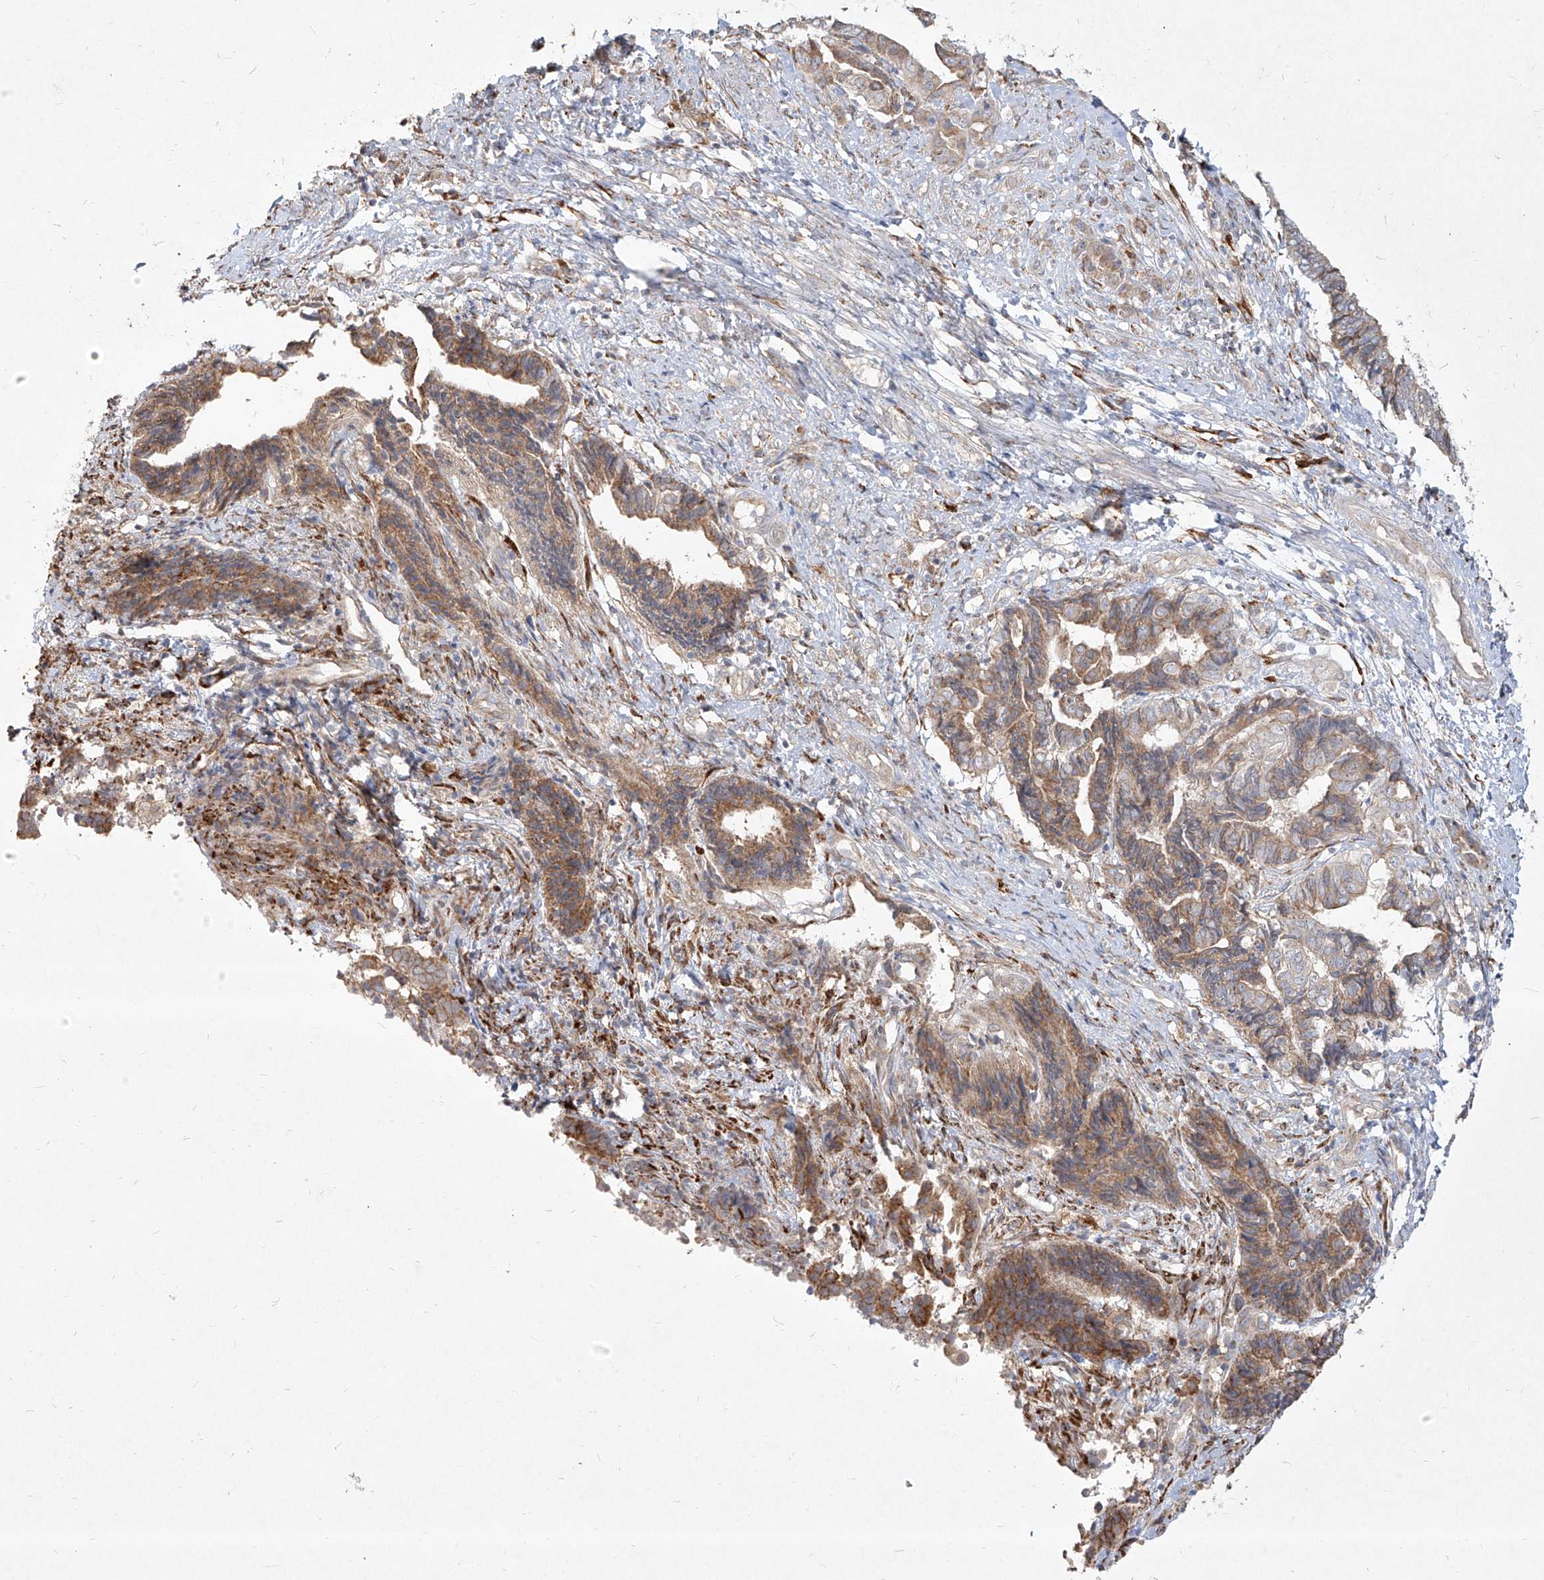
{"staining": {"intensity": "moderate", "quantity": ">75%", "location": "cytoplasmic/membranous"}, "tissue": "endometrial cancer", "cell_type": "Tumor cells", "image_type": "cancer", "snomed": [{"axis": "morphology", "description": "Adenocarcinoma, NOS"}, {"axis": "topography", "description": "Uterus"}, {"axis": "topography", "description": "Endometrium"}], "caption": "The immunohistochemical stain highlights moderate cytoplasmic/membranous staining in tumor cells of endometrial cancer tissue. (Stains: DAB in brown, nuclei in blue, Microscopy: brightfield microscopy at high magnification).", "gene": "CD209", "patient": {"sex": "female", "age": 70}}